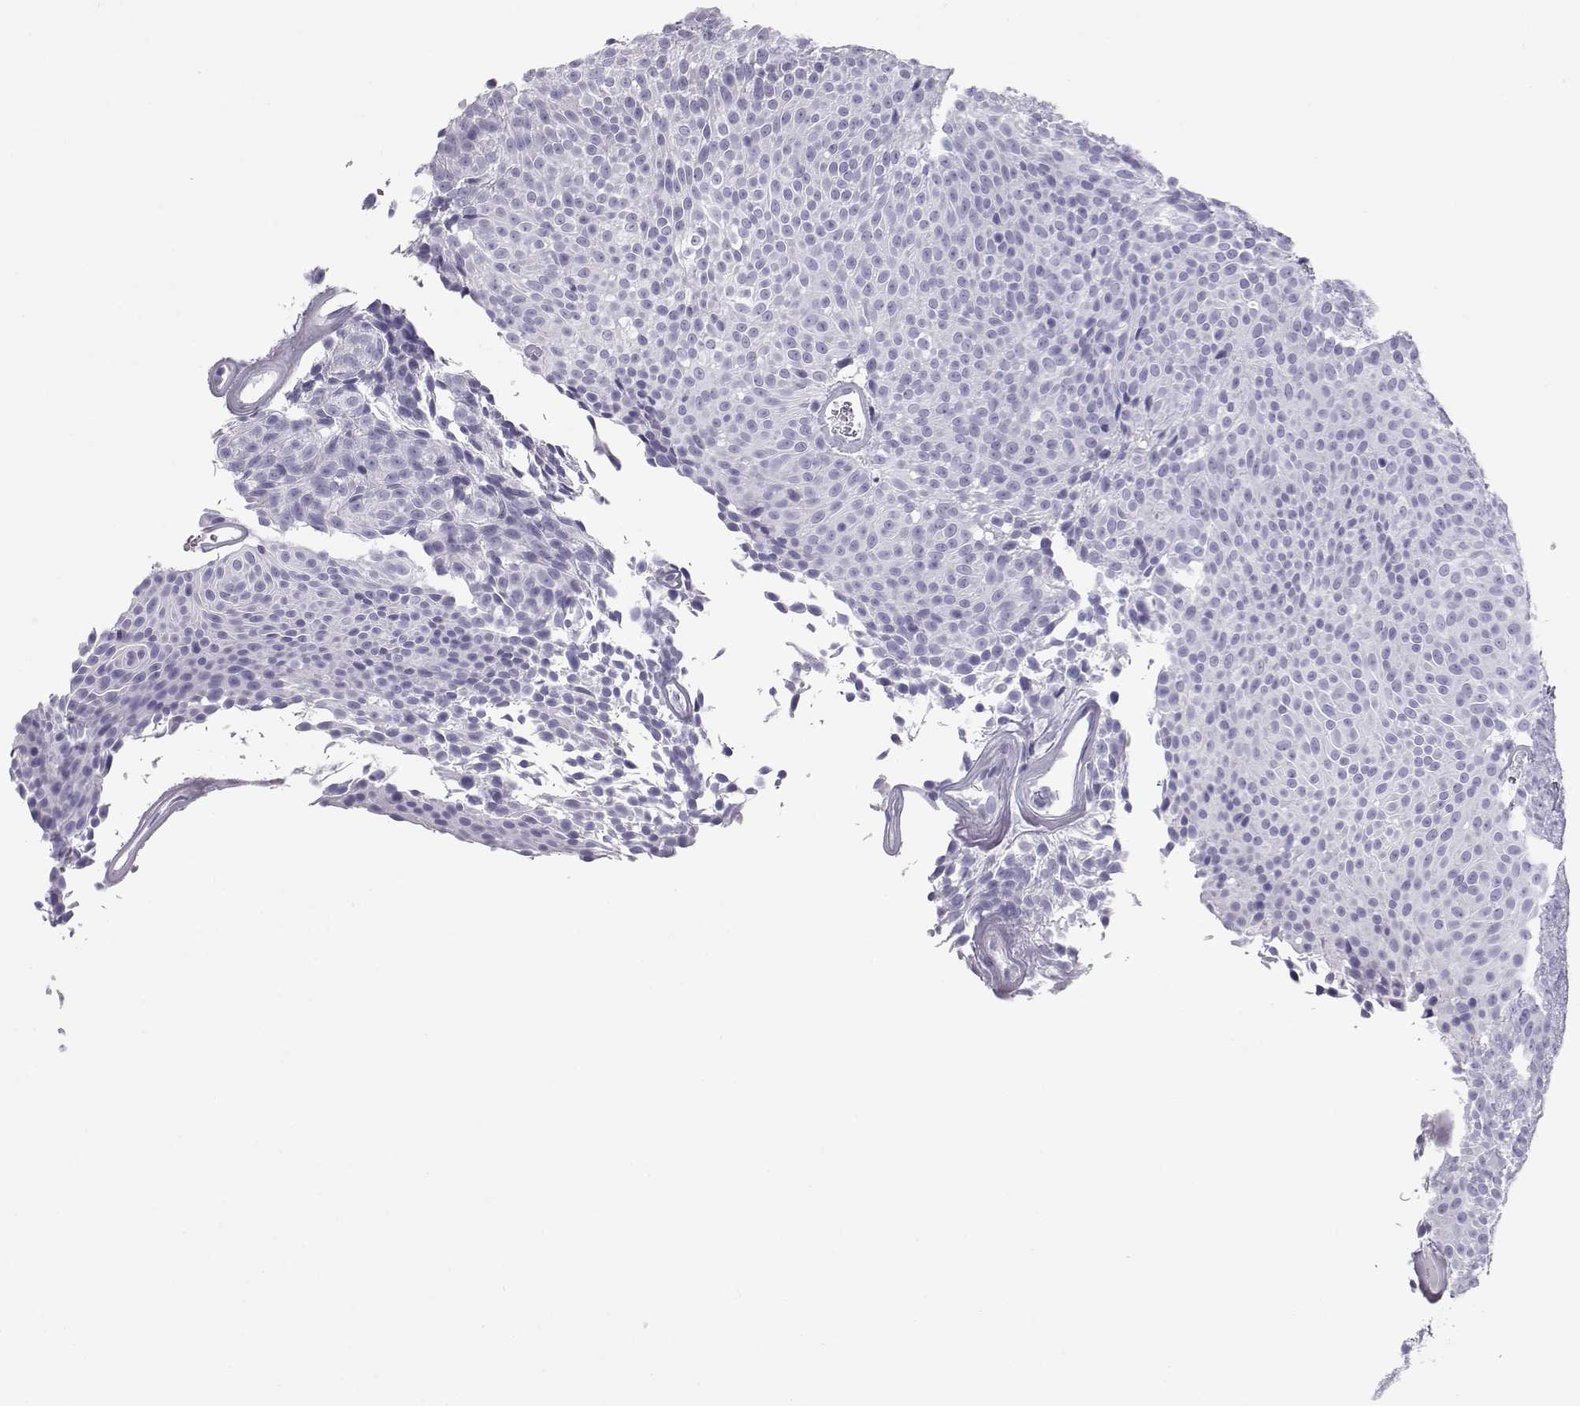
{"staining": {"intensity": "negative", "quantity": "none", "location": "none"}, "tissue": "urothelial cancer", "cell_type": "Tumor cells", "image_type": "cancer", "snomed": [{"axis": "morphology", "description": "Urothelial carcinoma, Low grade"}, {"axis": "topography", "description": "Urinary bladder"}], "caption": "Immunohistochemical staining of human low-grade urothelial carcinoma shows no significant staining in tumor cells. (DAB immunohistochemistry (IHC) visualized using brightfield microscopy, high magnification).", "gene": "RD3", "patient": {"sex": "male", "age": 77}}